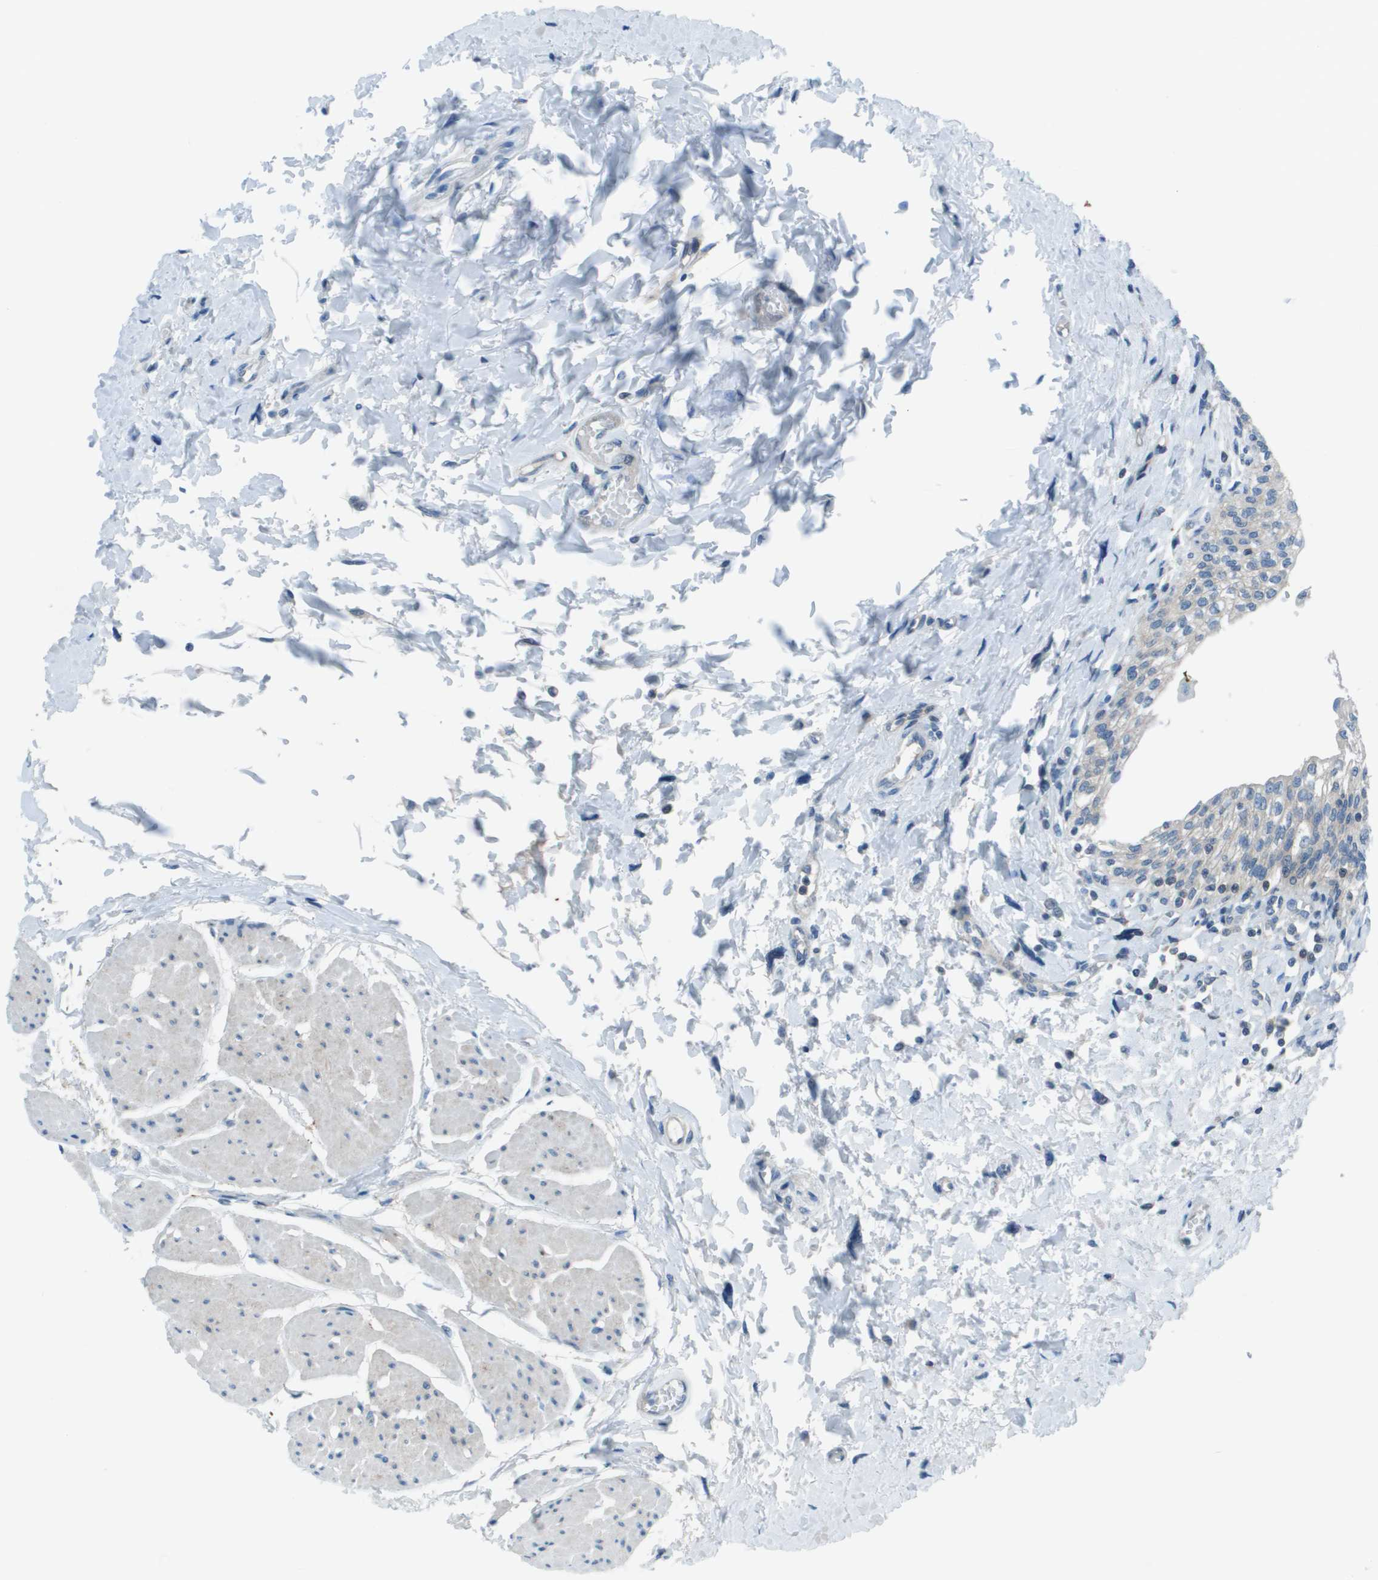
{"staining": {"intensity": "moderate", "quantity": ">75%", "location": "cytoplasmic/membranous"}, "tissue": "urinary bladder", "cell_type": "Urothelial cells", "image_type": "normal", "snomed": [{"axis": "morphology", "description": "Normal tissue, NOS"}, {"axis": "topography", "description": "Urinary bladder"}], "caption": "Immunohistochemistry (IHC) micrograph of normal urinary bladder stained for a protein (brown), which reveals medium levels of moderate cytoplasmic/membranous staining in approximately >75% of urothelial cells.", "gene": "STIP1", "patient": {"sex": "male", "age": 55}}